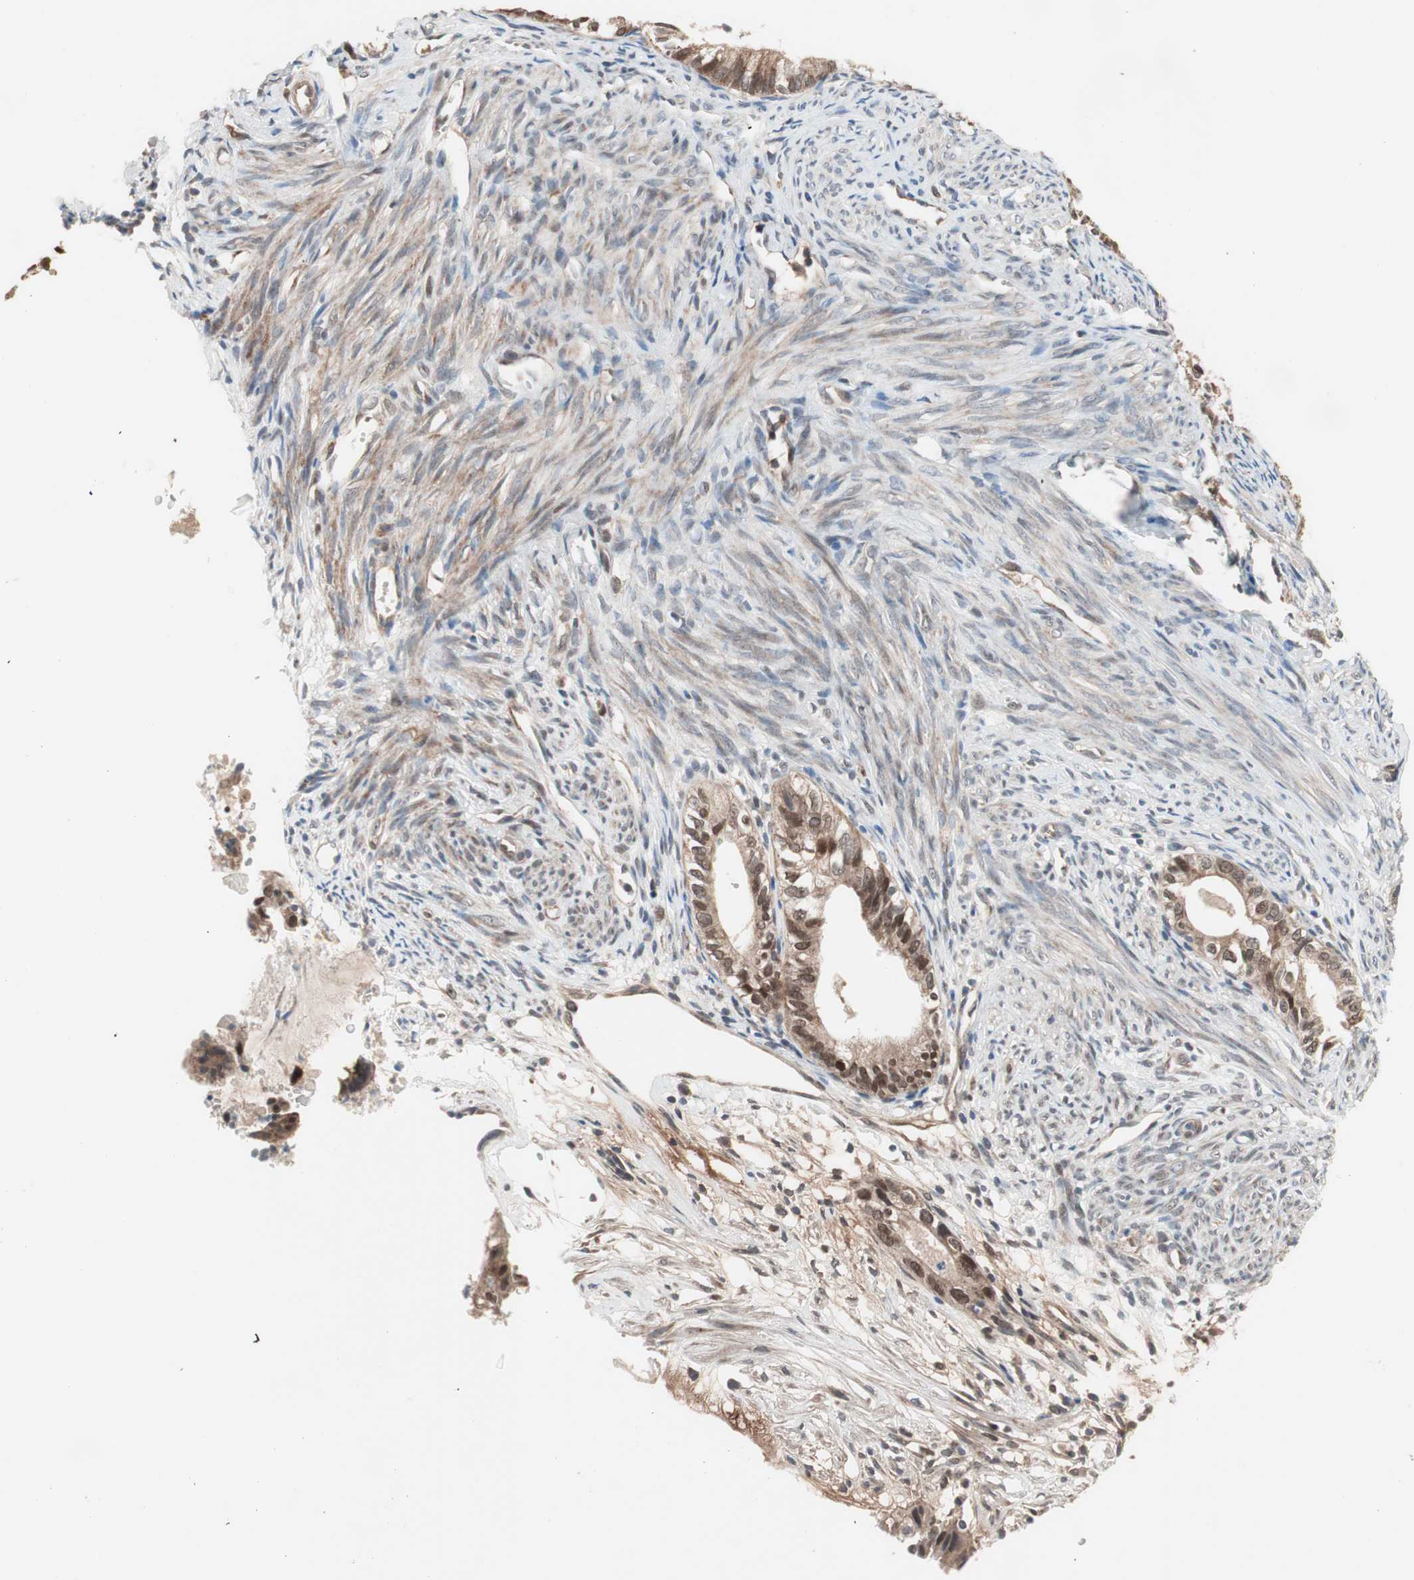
{"staining": {"intensity": "strong", "quantity": ">75%", "location": "cytoplasmic/membranous,nuclear"}, "tissue": "cervical cancer", "cell_type": "Tumor cells", "image_type": "cancer", "snomed": [{"axis": "morphology", "description": "Normal tissue, NOS"}, {"axis": "morphology", "description": "Adenocarcinoma, NOS"}, {"axis": "topography", "description": "Cervix"}, {"axis": "topography", "description": "Endometrium"}], "caption": "Tumor cells reveal strong cytoplasmic/membranous and nuclear positivity in approximately >75% of cells in cervical cancer (adenocarcinoma). (Brightfield microscopy of DAB IHC at high magnification).", "gene": "HMBS", "patient": {"sex": "female", "age": 86}}